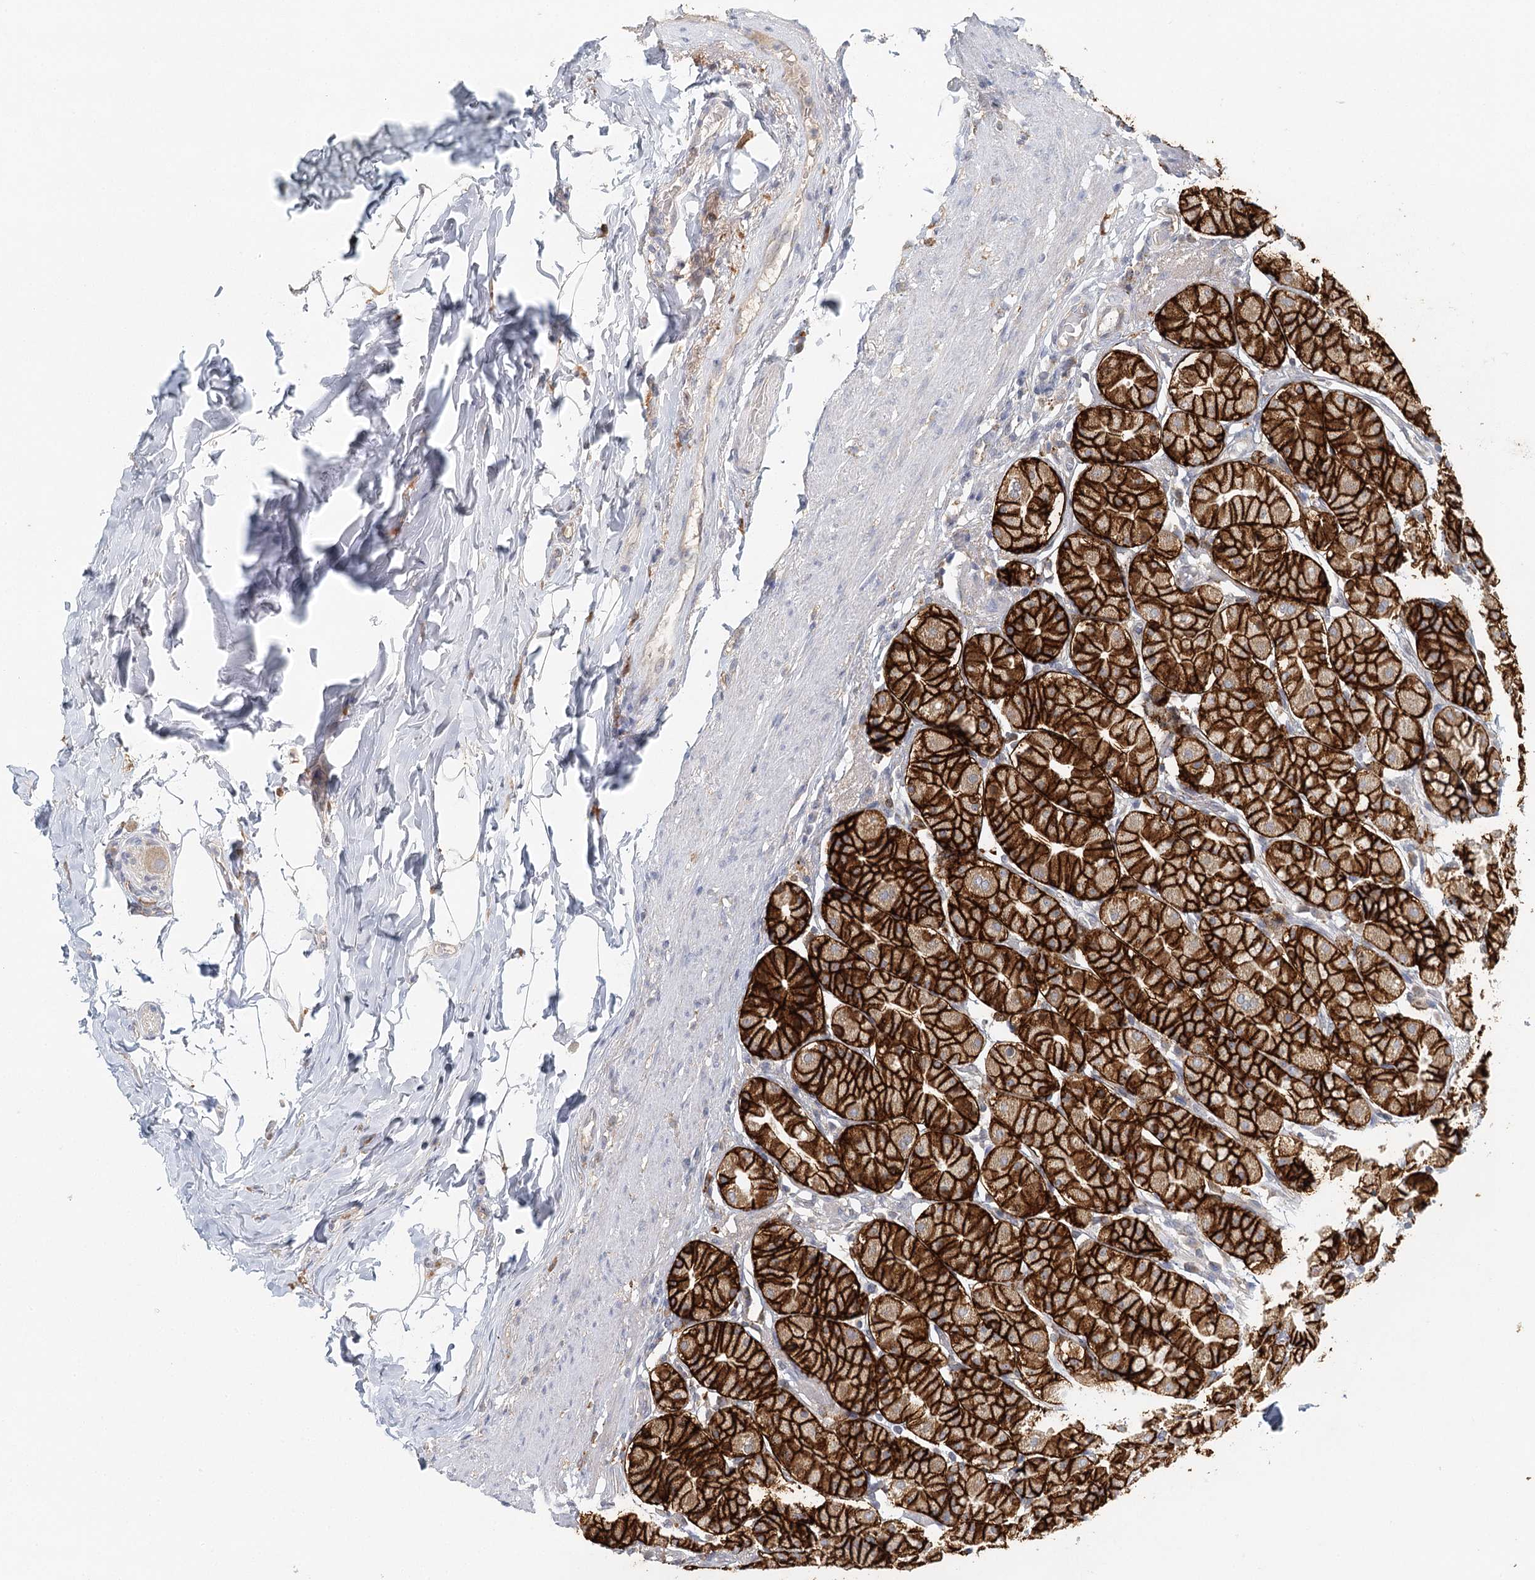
{"staining": {"intensity": "strong", "quantity": ">75%", "location": "cytoplasmic/membranous"}, "tissue": "stomach", "cell_type": "Glandular cells", "image_type": "normal", "snomed": [{"axis": "morphology", "description": "Normal tissue, NOS"}, {"axis": "topography", "description": "Stomach, upper"}], "caption": "A high amount of strong cytoplasmic/membranous expression is appreciated in approximately >75% of glandular cells in unremarkable stomach. The protein is shown in brown color, while the nuclei are stained blue.", "gene": "VSIG1", "patient": {"sex": "male", "age": 68}}